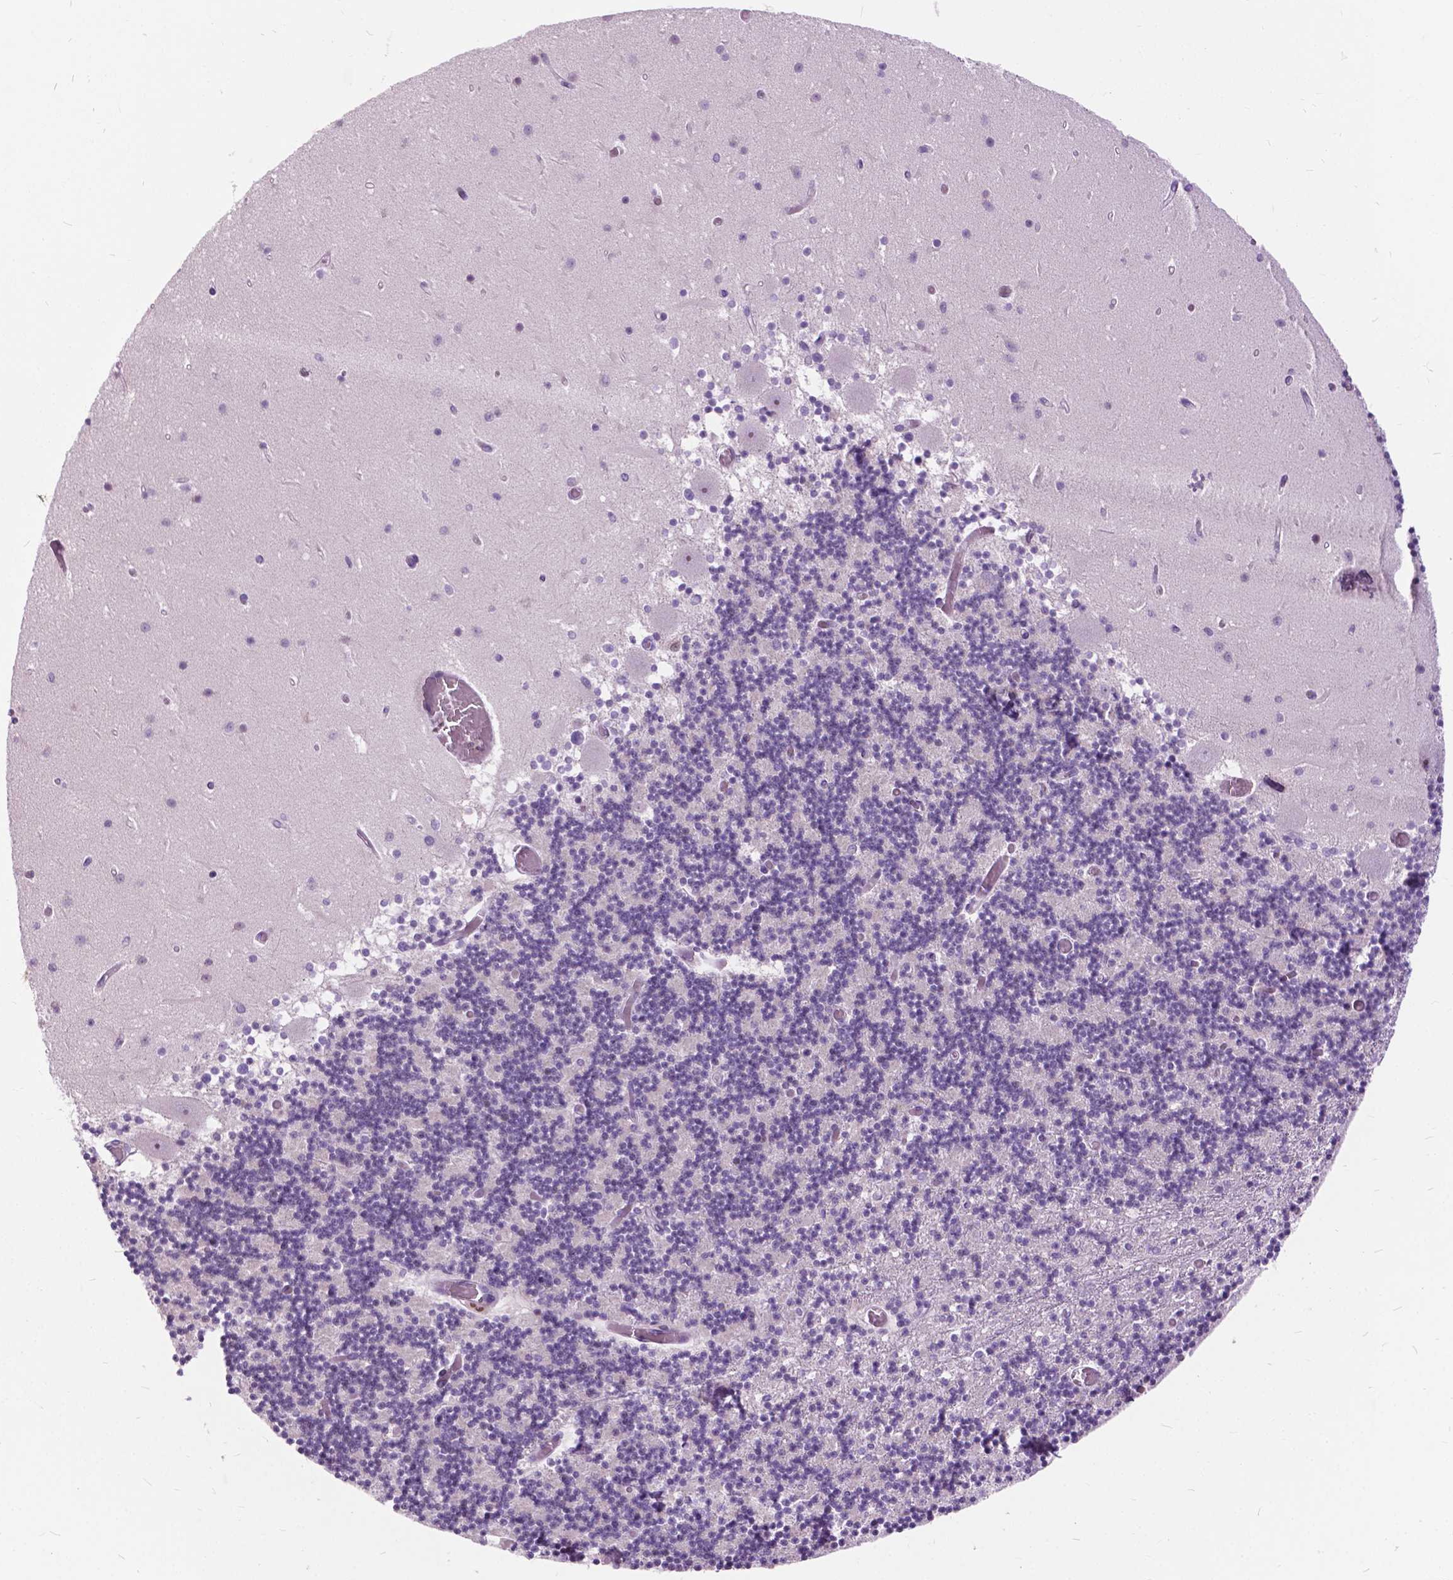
{"staining": {"intensity": "weak", "quantity": "25%-75%", "location": "nuclear"}, "tissue": "cerebellum", "cell_type": "Cells in granular layer", "image_type": "normal", "snomed": [{"axis": "morphology", "description": "Normal tissue, NOS"}, {"axis": "topography", "description": "Cerebellum"}], "caption": "This is an image of immunohistochemistry staining of benign cerebellum, which shows weak staining in the nuclear of cells in granular layer.", "gene": "PRR35", "patient": {"sex": "female", "age": 28}}